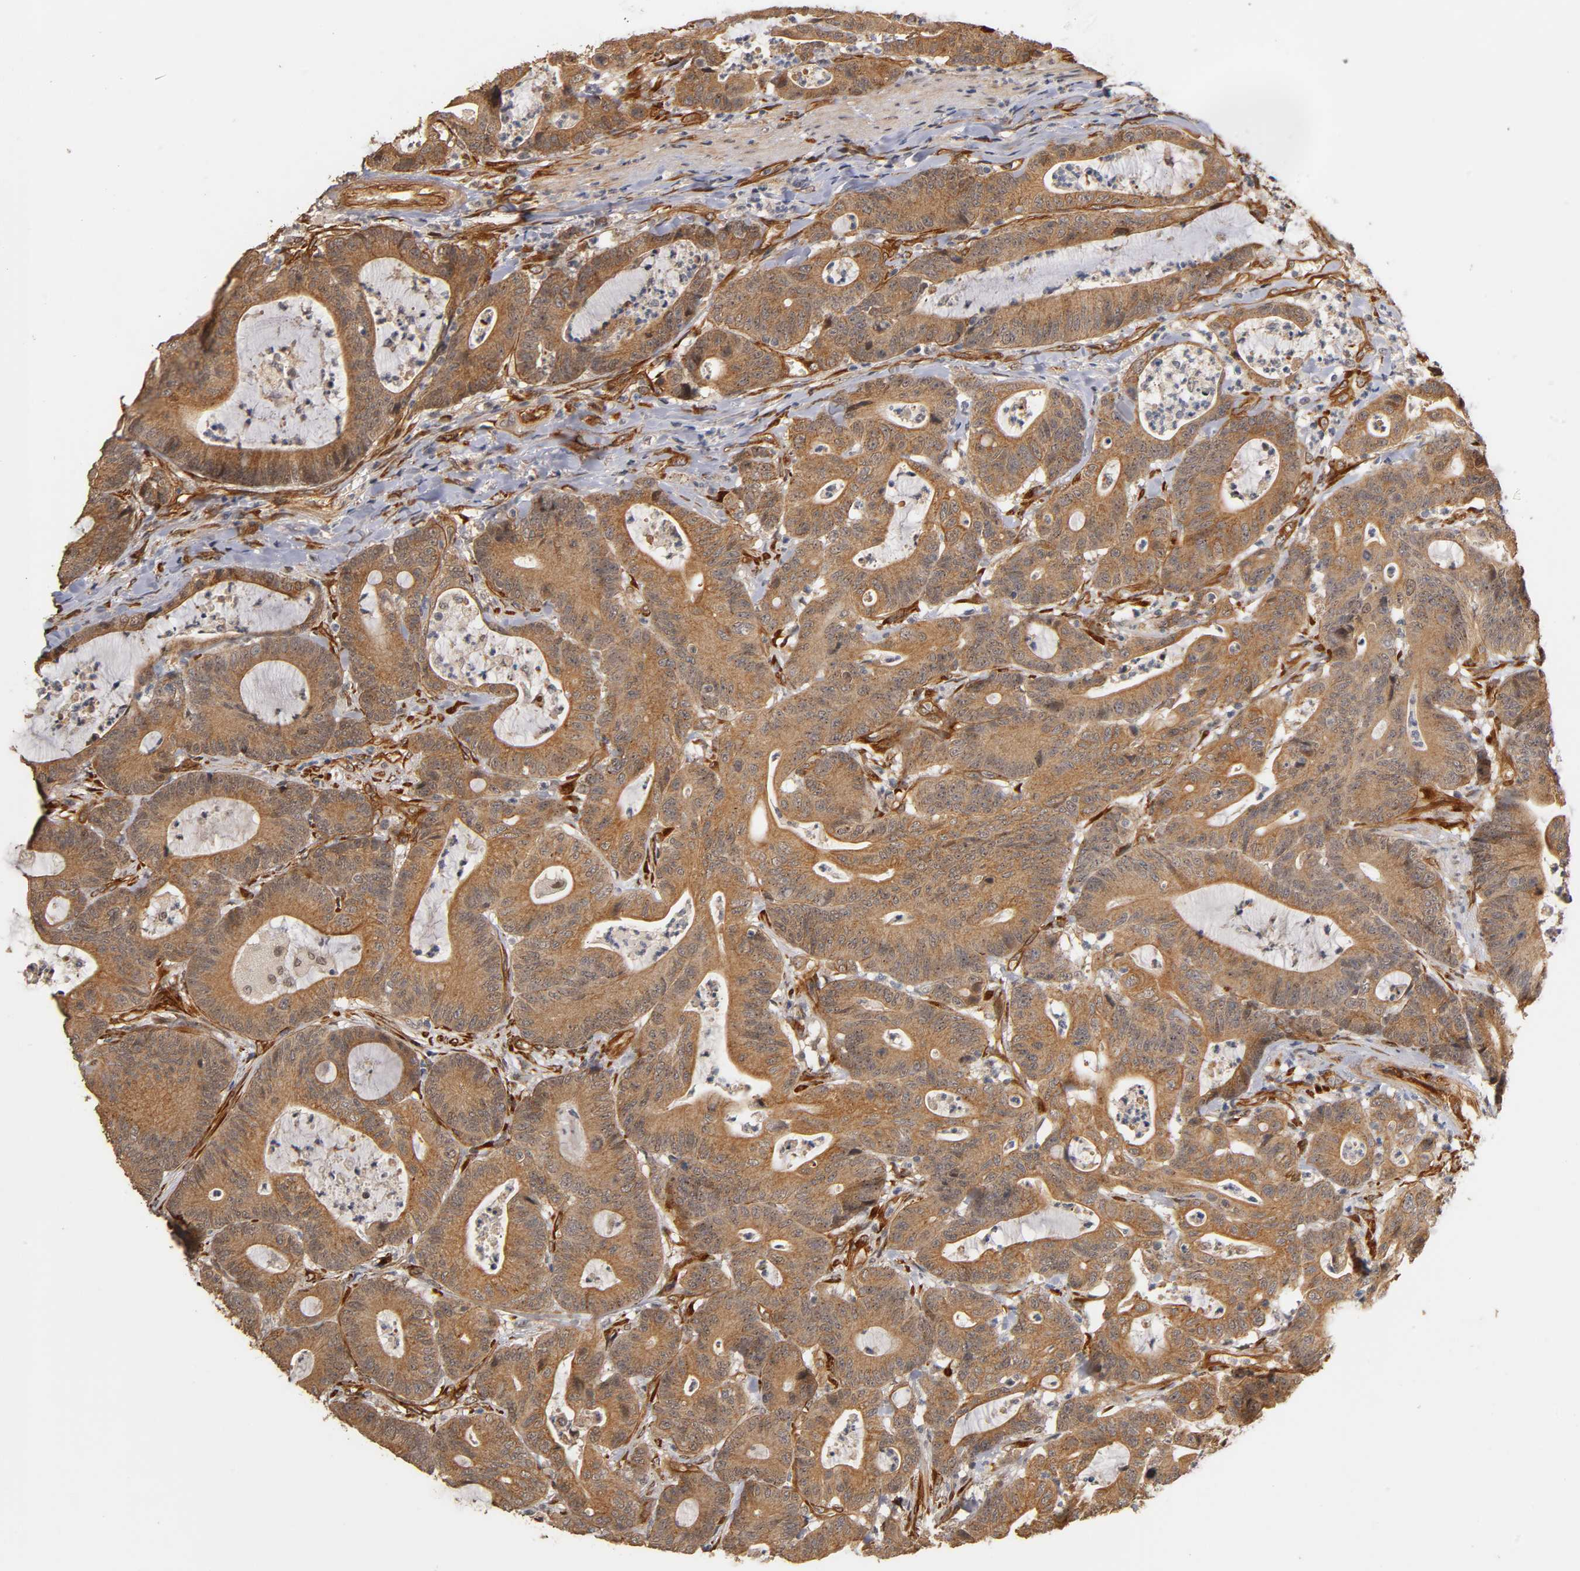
{"staining": {"intensity": "moderate", "quantity": ">75%", "location": "cytoplasmic/membranous"}, "tissue": "colorectal cancer", "cell_type": "Tumor cells", "image_type": "cancer", "snomed": [{"axis": "morphology", "description": "Adenocarcinoma, NOS"}, {"axis": "topography", "description": "Colon"}], "caption": "This is a micrograph of immunohistochemistry (IHC) staining of colorectal cancer (adenocarcinoma), which shows moderate positivity in the cytoplasmic/membranous of tumor cells.", "gene": "LAMB1", "patient": {"sex": "female", "age": 84}}